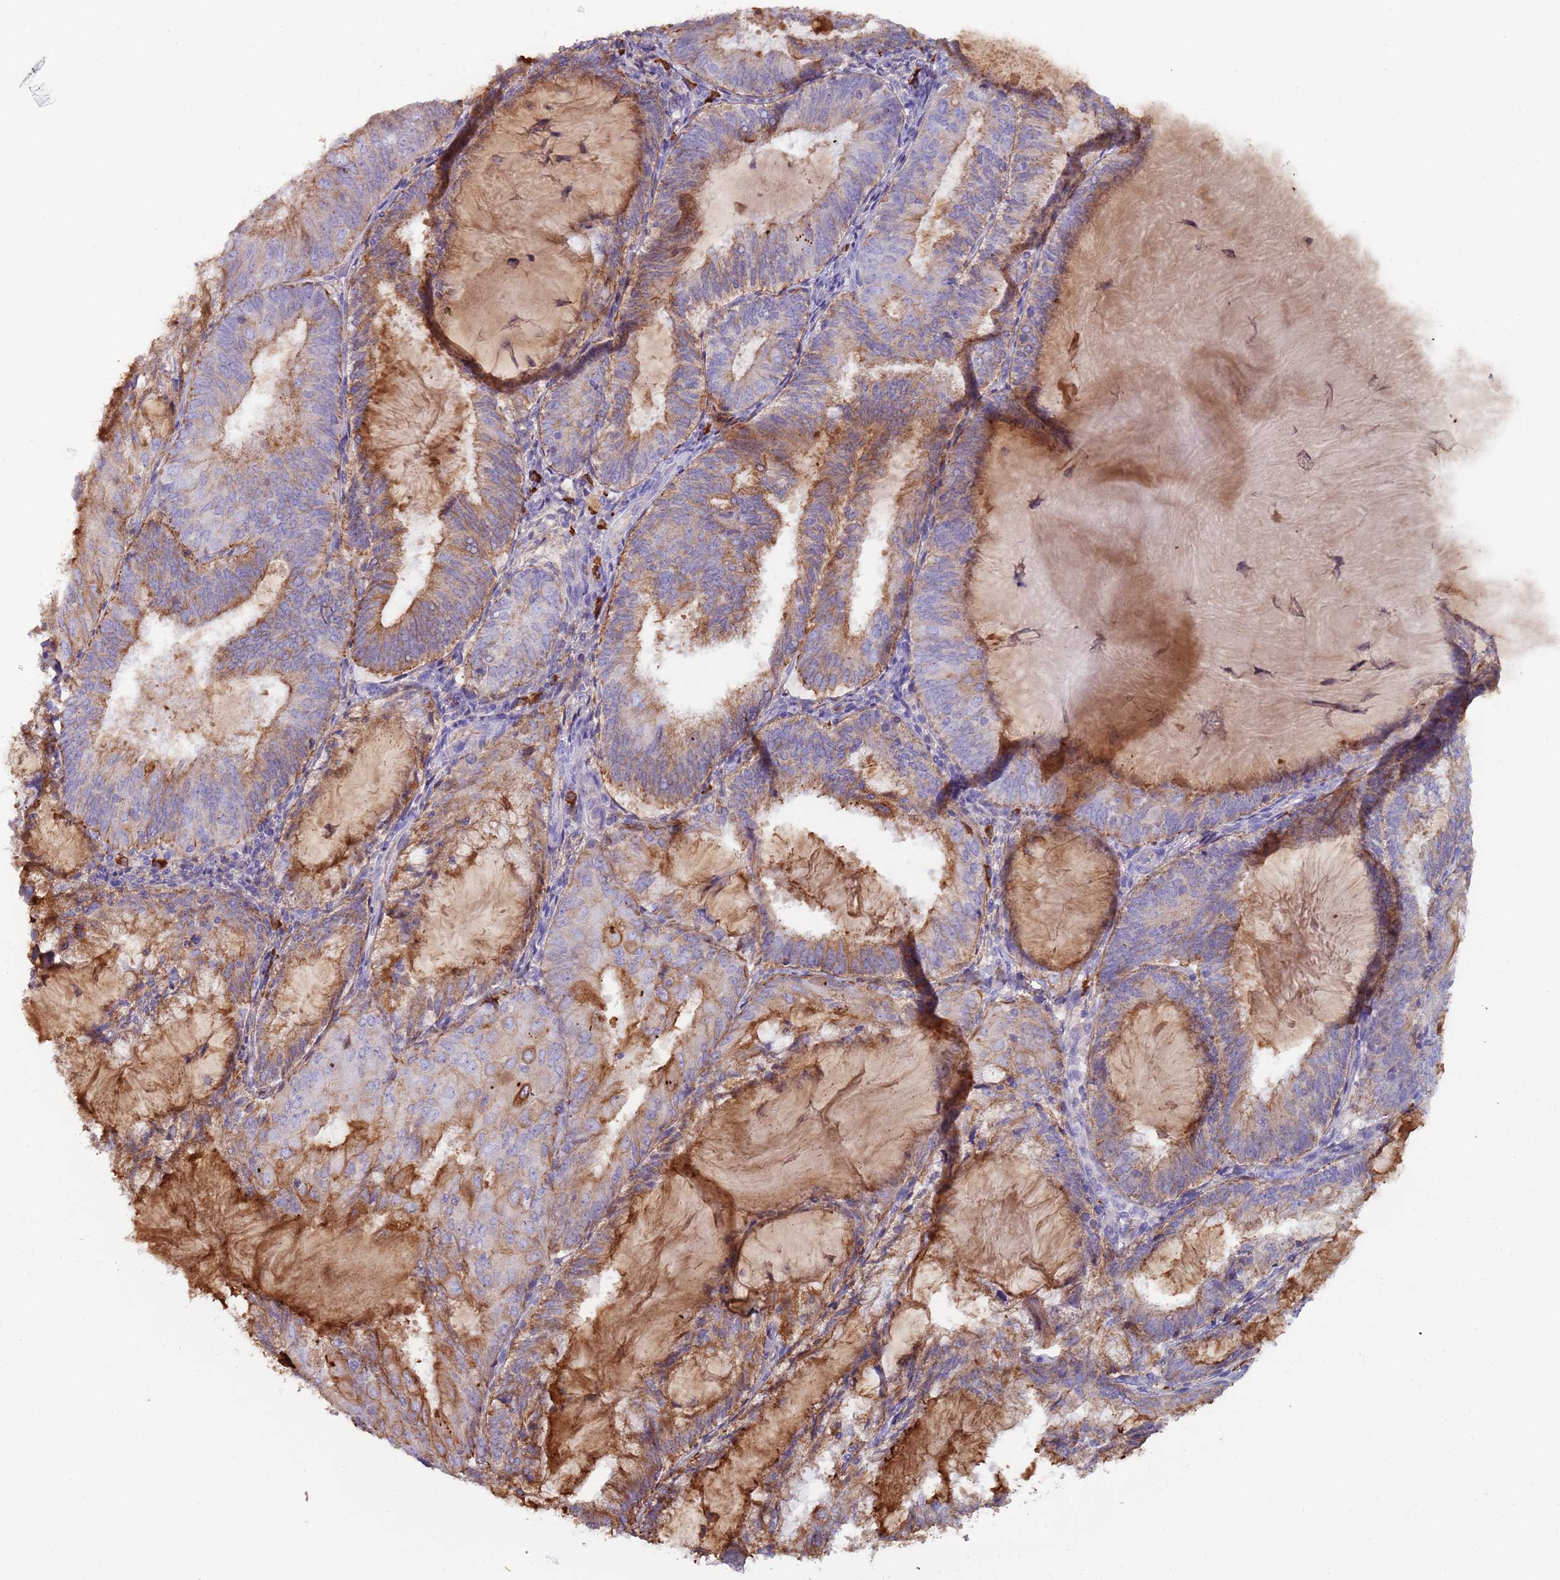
{"staining": {"intensity": "weak", "quantity": "25%-75%", "location": "cytoplasmic/membranous"}, "tissue": "endometrial cancer", "cell_type": "Tumor cells", "image_type": "cancer", "snomed": [{"axis": "morphology", "description": "Adenocarcinoma, NOS"}, {"axis": "topography", "description": "Endometrium"}], "caption": "Endometrial adenocarcinoma tissue shows weak cytoplasmic/membranous staining in about 25%-75% of tumor cells, visualized by immunohistochemistry. (DAB (3,3'-diaminobenzidine) IHC, brown staining for protein, blue staining for nuclei).", "gene": "CYSLTR2", "patient": {"sex": "female", "age": 81}}